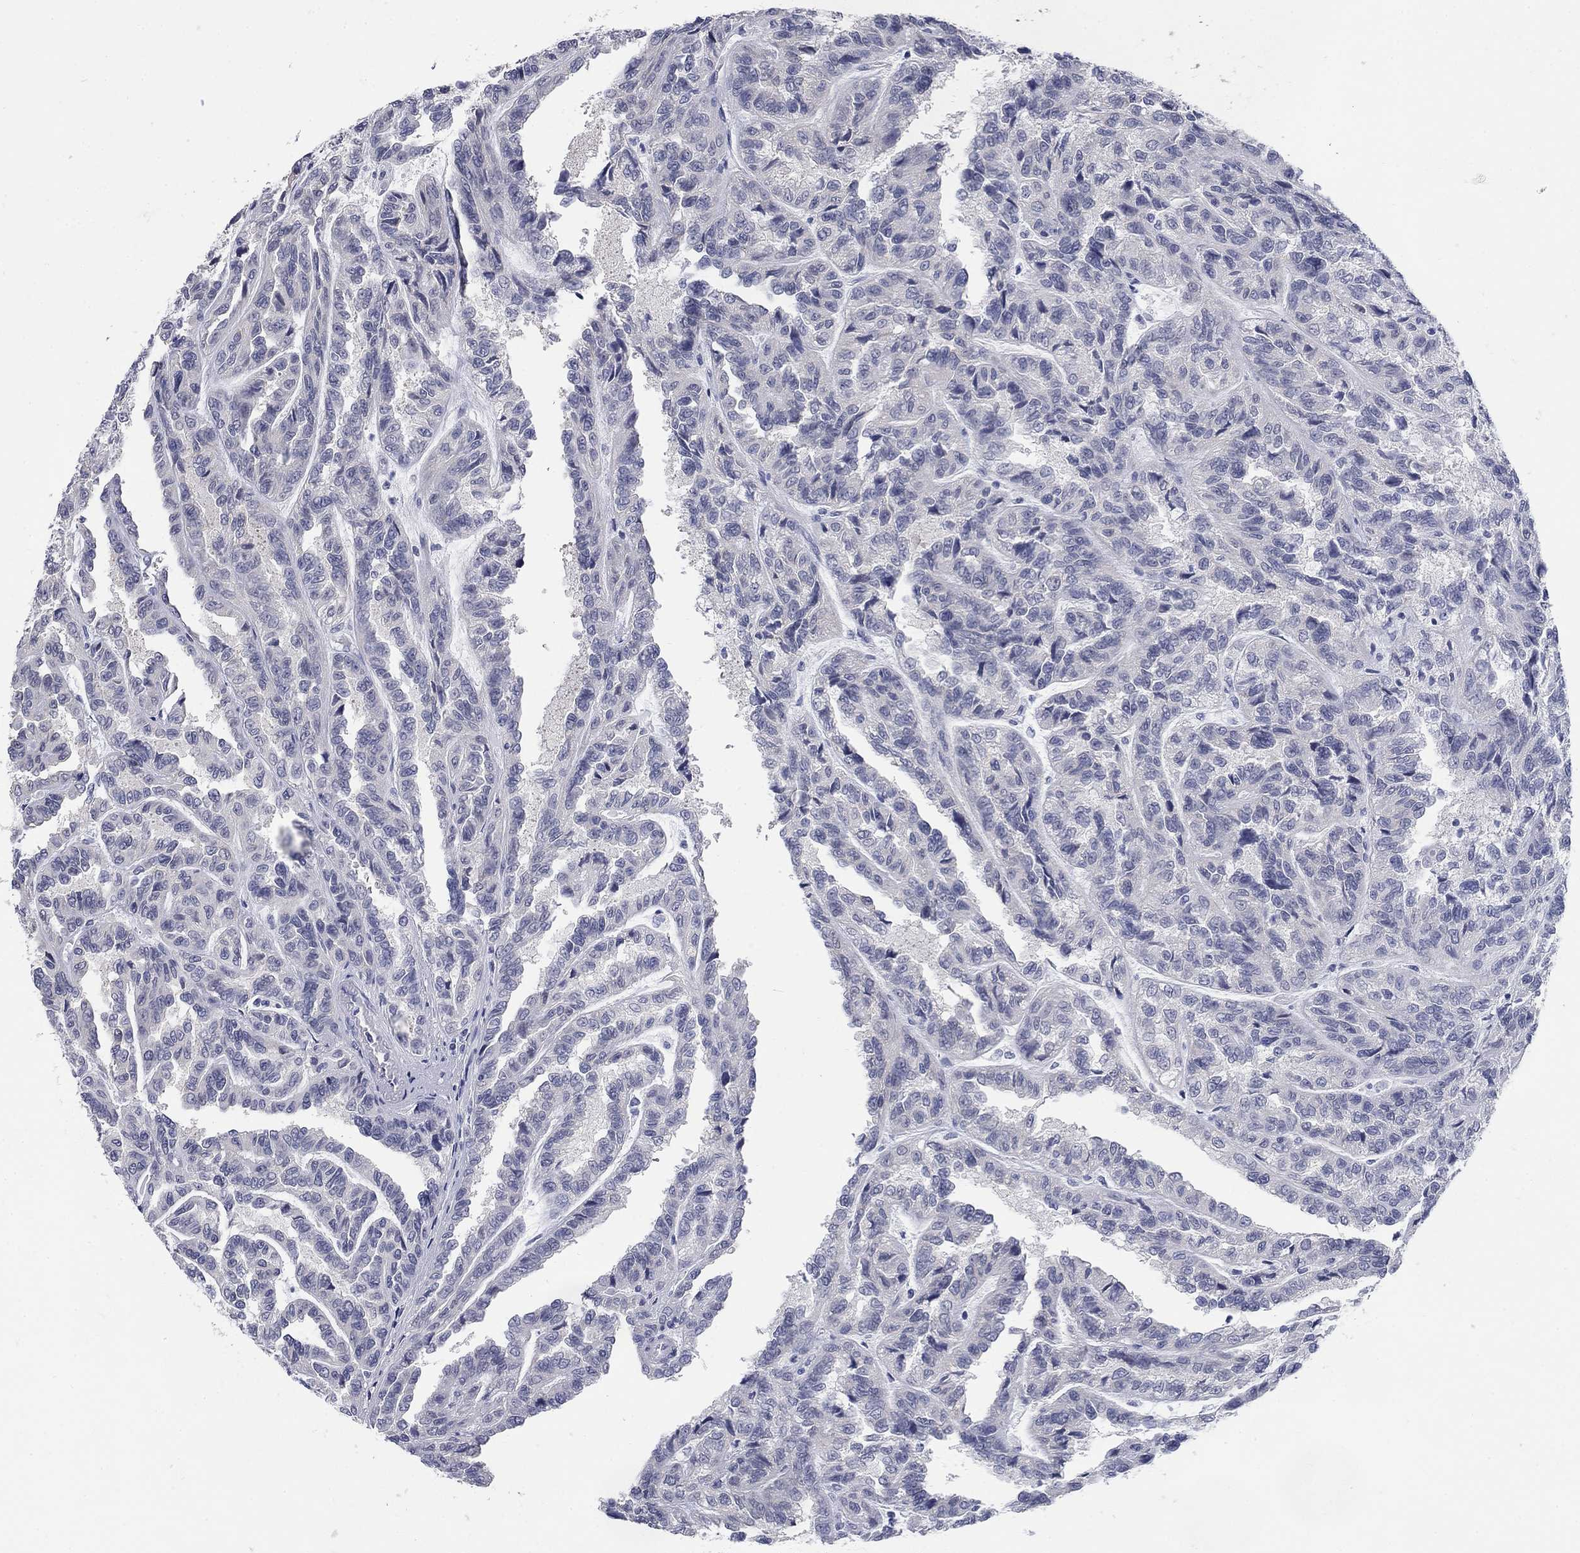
{"staining": {"intensity": "negative", "quantity": "none", "location": "none"}, "tissue": "renal cancer", "cell_type": "Tumor cells", "image_type": "cancer", "snomed": [{"axis": "morphology", "description": "Adenocarcinoma, NOS"}, {"axis": "topography", "description": "Kidney"}], "caption": "DAB immunohistochemical staining of human adenocarcinoma (renal) demonstrates no significant staining in tumor cells.", "gene": "ECEL1", "patient": {"sex": "male", "age": 79}}